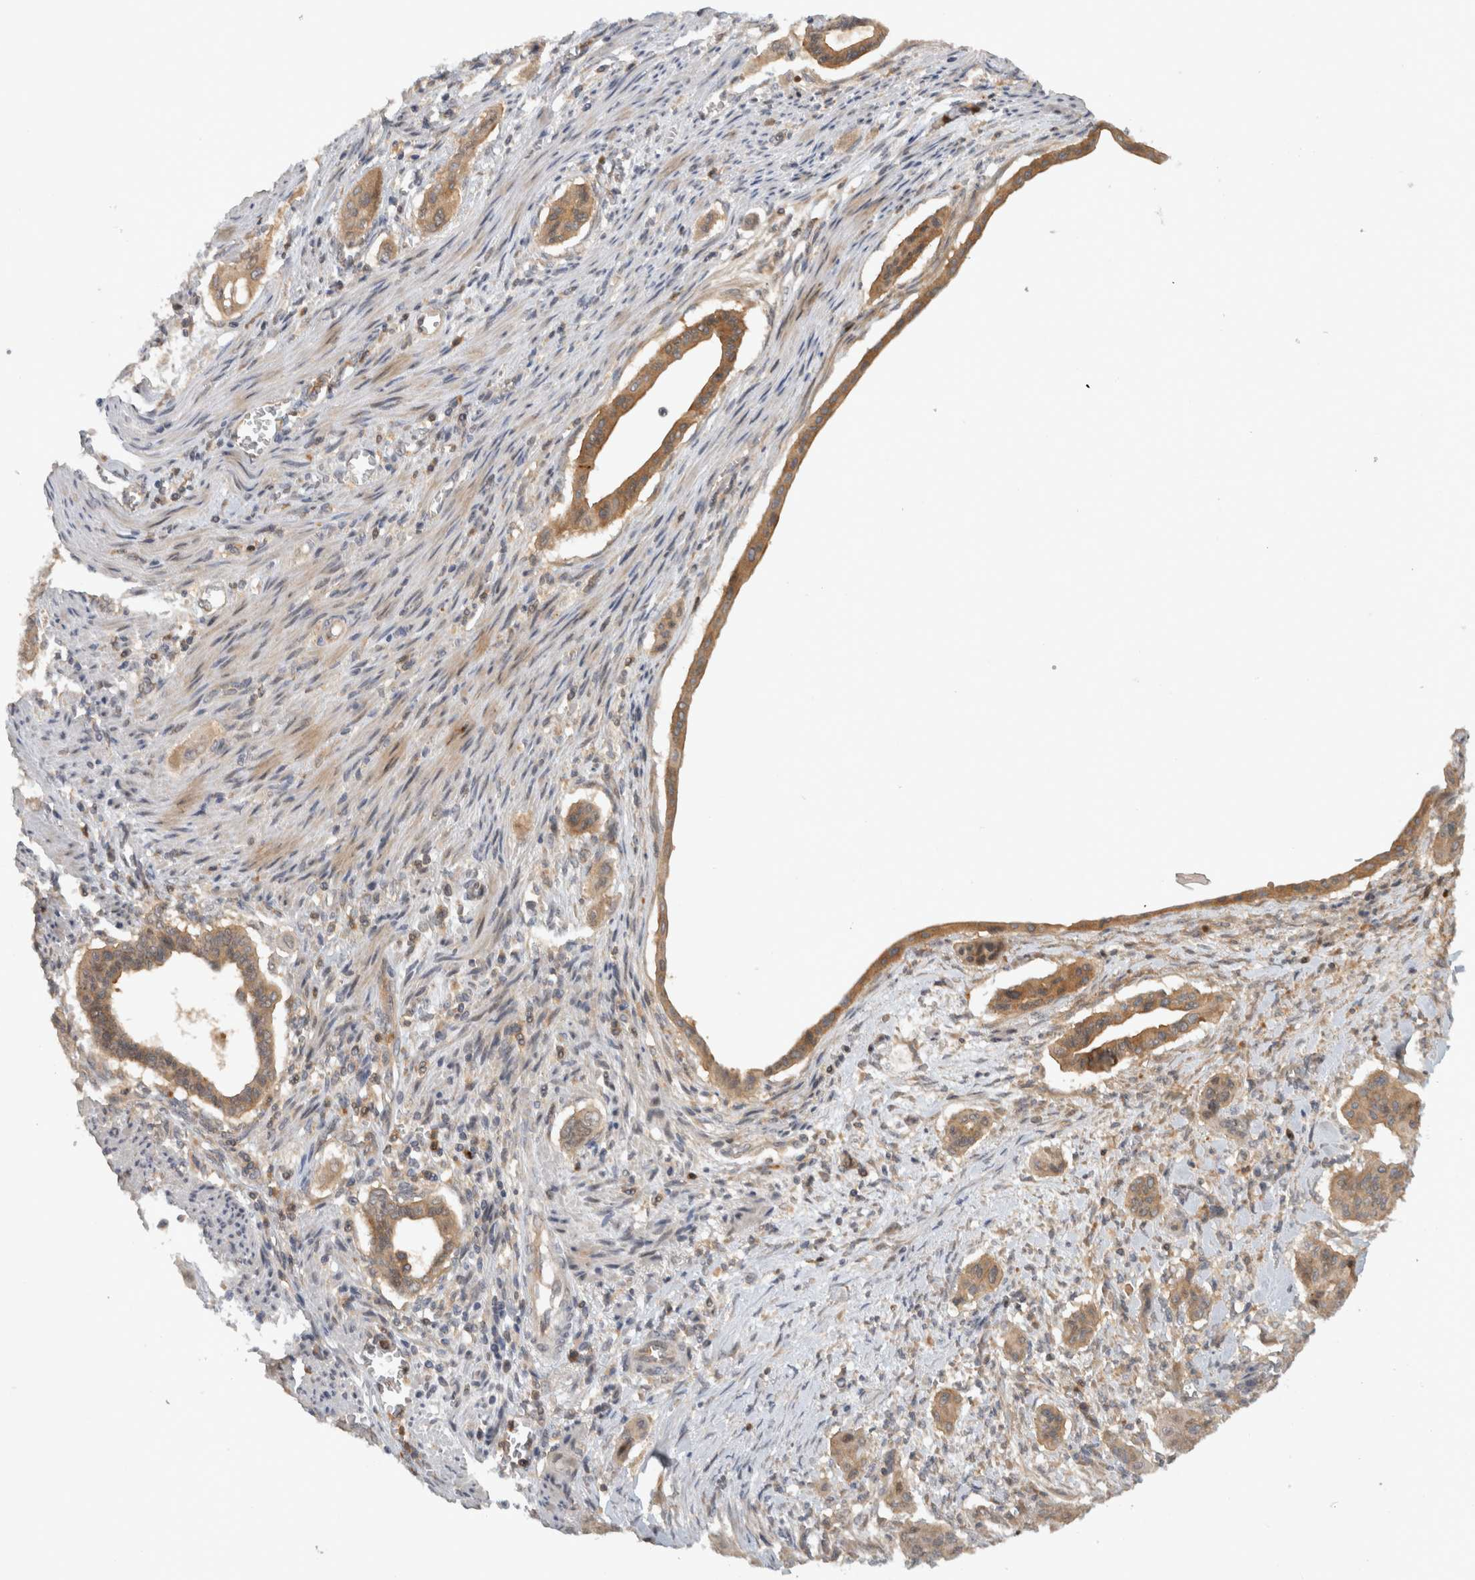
{"staining": {"intensity": "moderate", "quantity": ">75%", "location": "cytoplasmic/membranous"}, "tissue": "pancreatic cancer", "cell_type": "Tumor cells", "image_type": "cancer", "snomed": [{"axis": "morphology", "description": "Adenocarcinoma, NOS"}, {"axis": "topography", "description": "Pancreas"}], "caption": "Immunohistochemical staining of human pancreatic adenocarcinoma reveals medium levels of moderate cytoplasmic/membranous protein positivity in approximately >75% of tumor cells.", "gene": "VEPH1", "patient": {"sex": "male", "age": 77}}